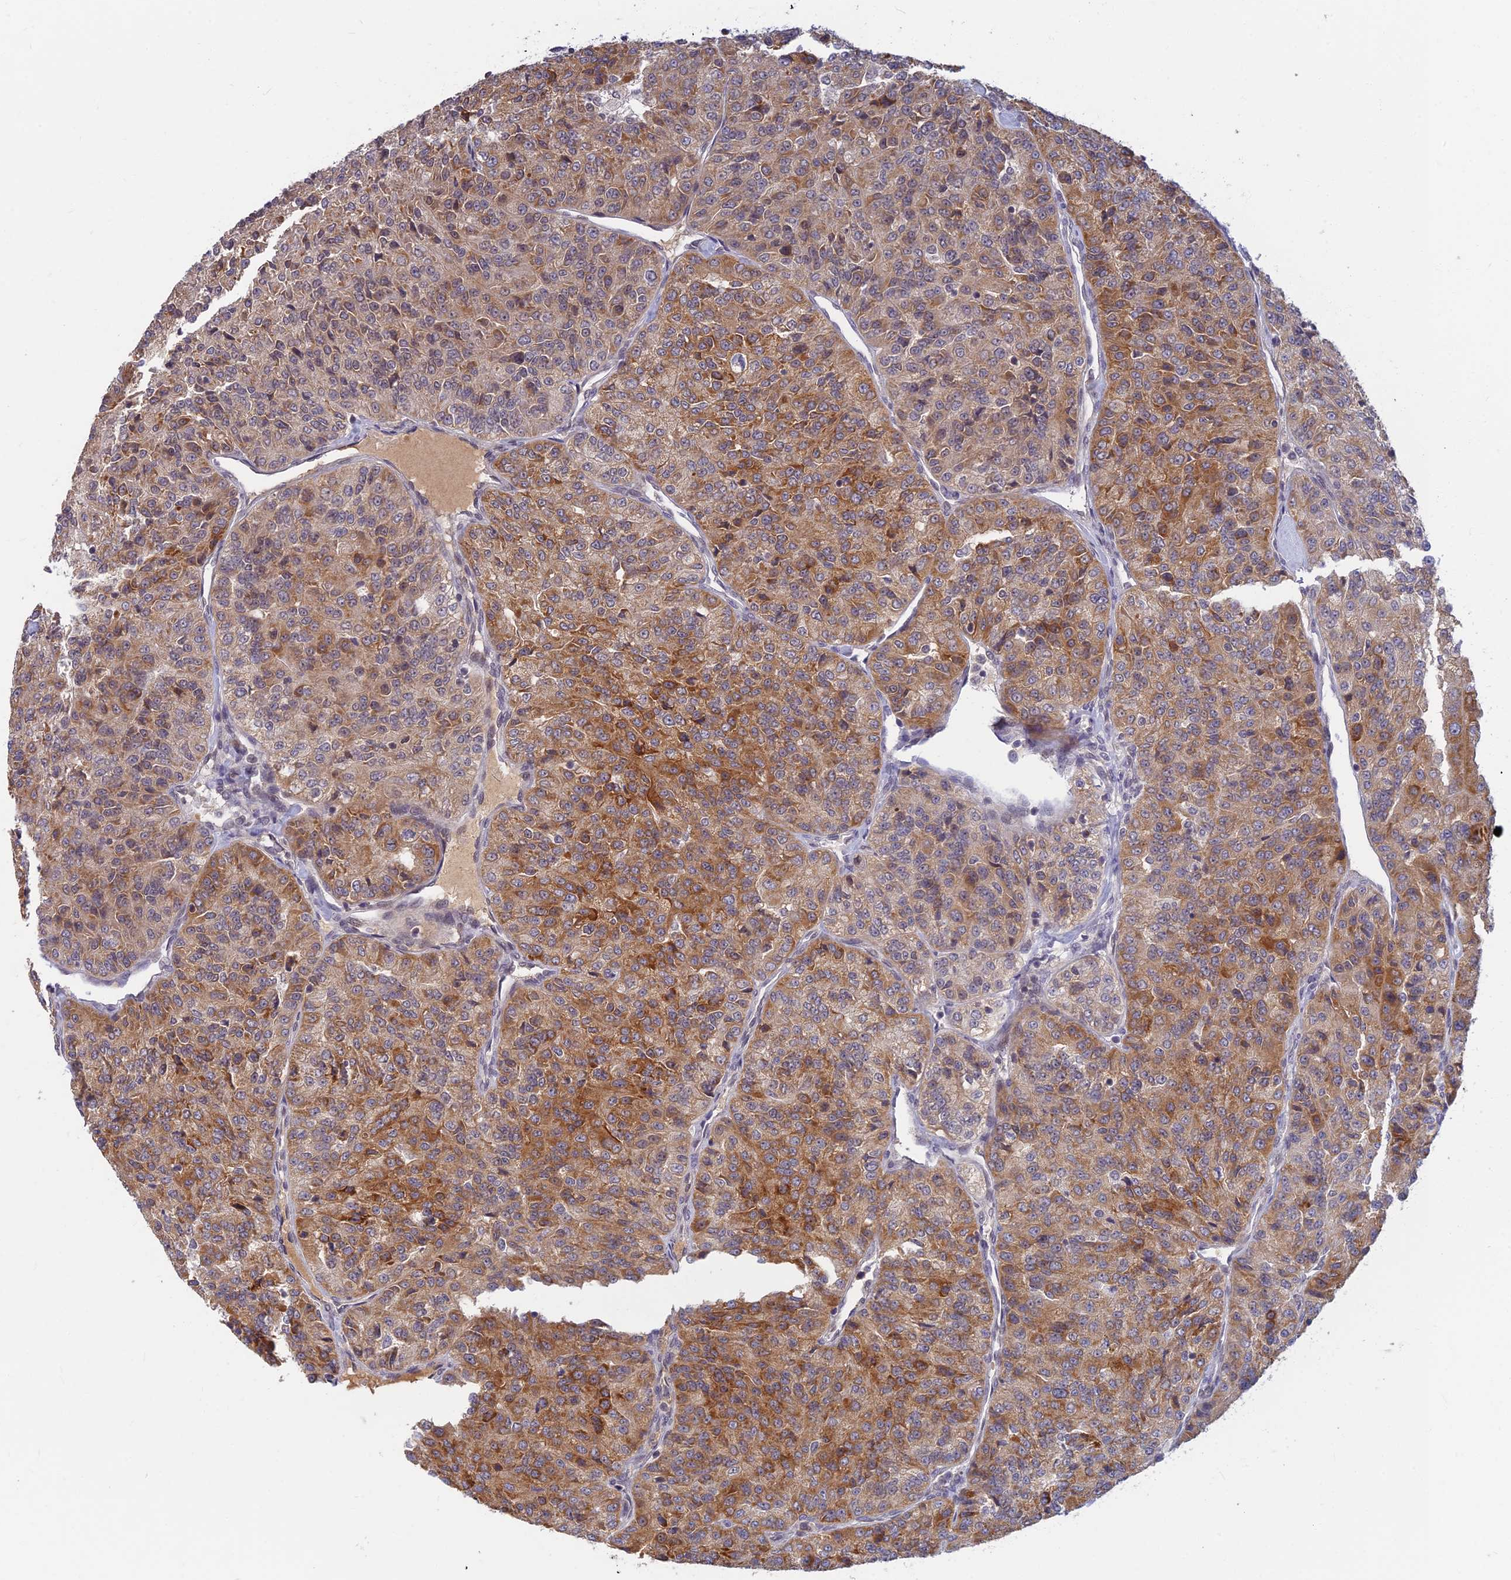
{"staining": {"intensity": "moderate", "quantity": ">75%", "location": "cytoplasmic/membranous"}, "tissue": "renal cancer", "cell_type": "Tumor cells", "image_type": "cancer", "snomed": [{"axis": "morphology", "description": "Adenocarcinoma, NOS"}, {"axis": "topography", "description": "Kidney"}], "caption": "The immunohistochemical stain labels moderate cytoplasmic/membranous expression in tumor cells of renal cancer (adenocarcinoma) tissue.", "gene": "TCEA2", "patient": {"sex": "female", "age": 63}}